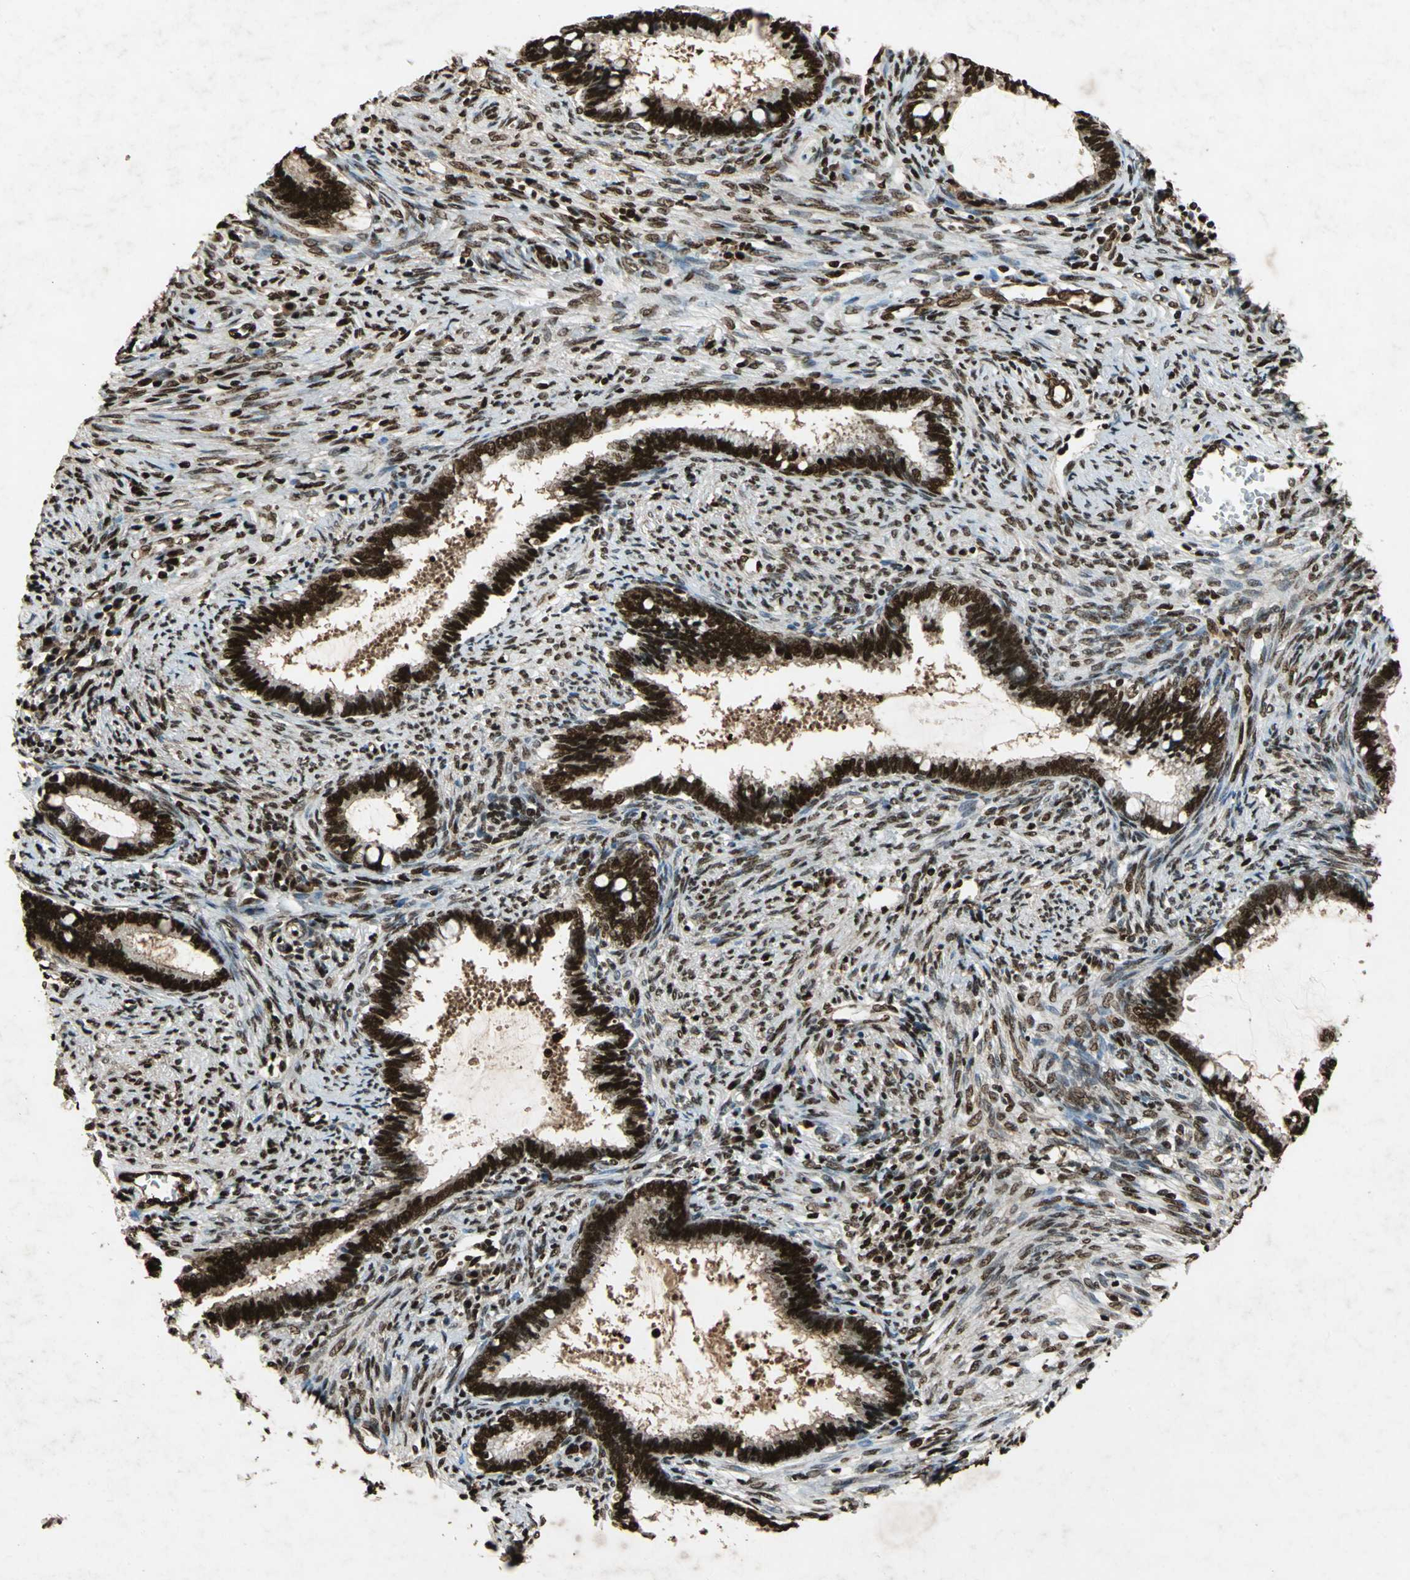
{"staining": {"intensity": "strong", "quantity": ">75%", "location": "nuclear"}, "tissue": "cervical cancer", "cell_type": "Tumor cells", "image_type": "cancer", "snomed": [{"axis": "morphology", "description": "Adenocarcinoma, NOS"}, {"axis": "topography", "description": "Cervix"}], "caption": "Cervical cancer (adenocarcinoma) tissue displays strong nuclear expression in about >75% of tumor cells", "gene": "ANP32A", "patient": {"sex": "female", "age": 44}}